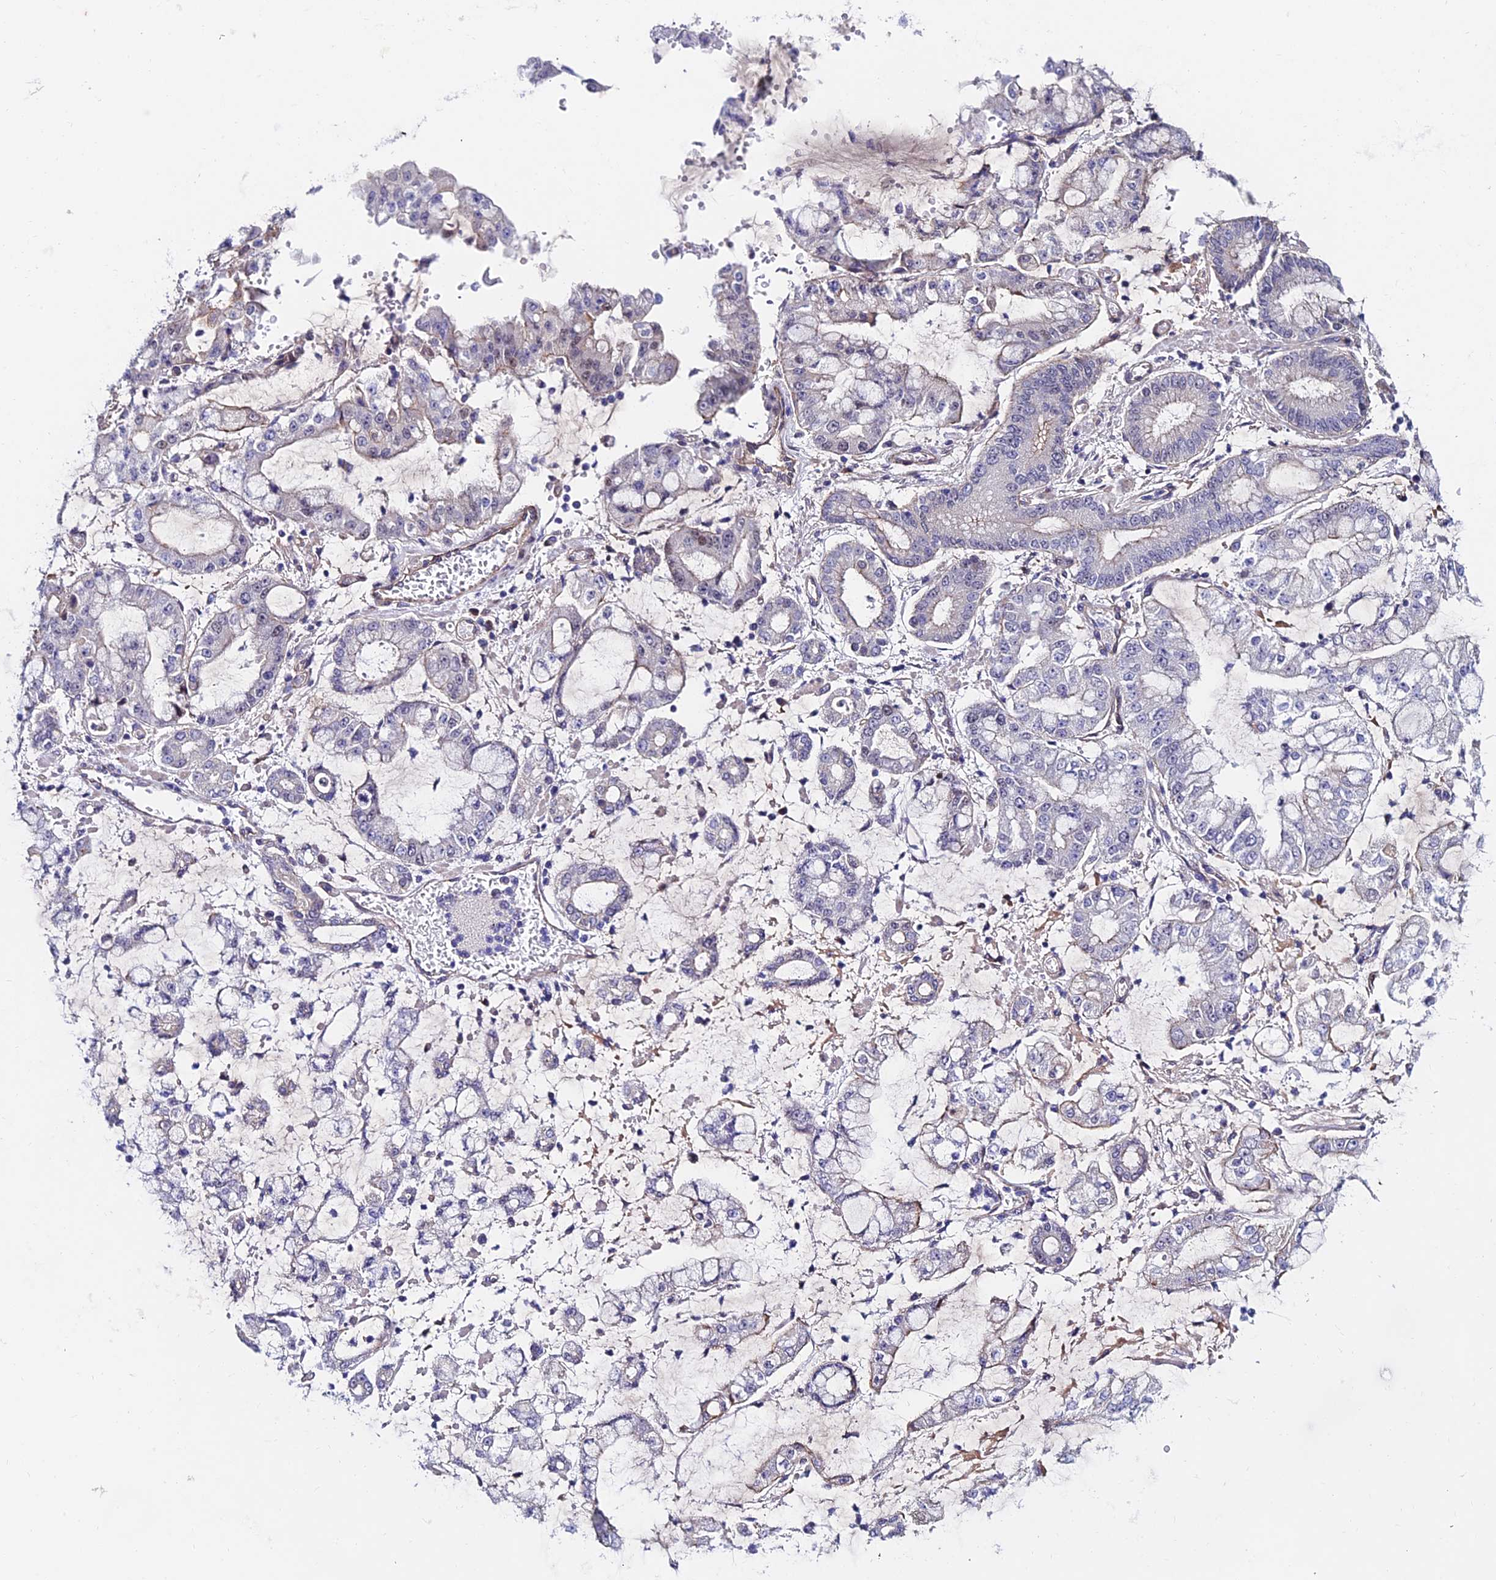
{"staining": {"intensity": "negative", "quantity": "none", "location": "none"}, "tissue": "stomach cancer", "cell_type": "Tumor cells", "image_type": "cancer", "snomed": [{"axis": "morphology", "description": "Adenocarcinoma, NOS"}, {"axis": "topography", "description": "Stomach"}], "caption": "The photomicrograph displays no significant expression in tumor cells of stomach adenocarcinoma. The staining was performed using DAB to visualize the protein expression in brown, while the nuclei were stained in blue with hematoxylin (Magnification: 20x).", "gene": "TRIM24", "patient": {"sex": "male", "age": 76}}